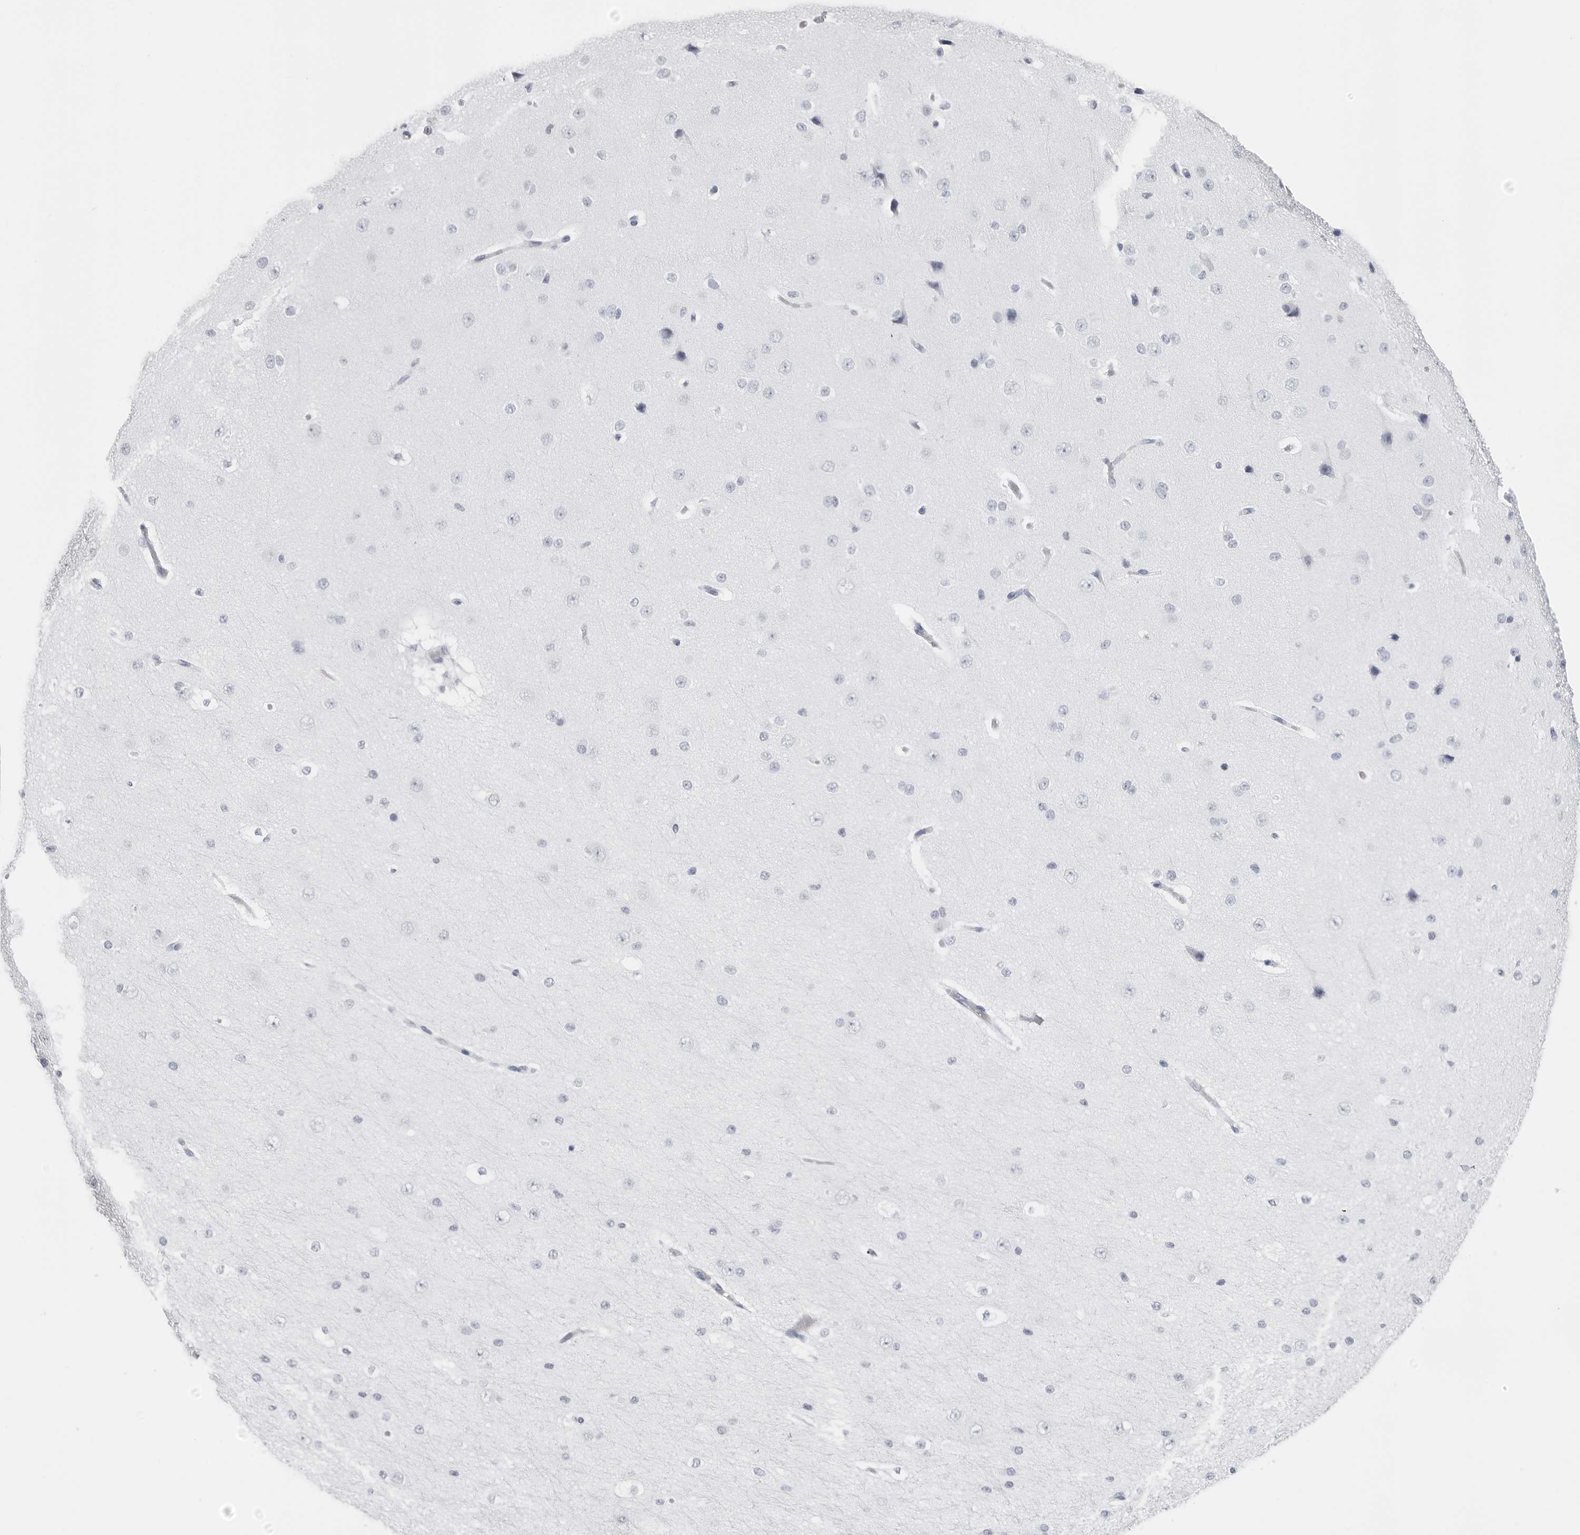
{"staining": {"intensity": "negative", "quantity": "none", "location": "none"}, "tissue": "cerebral cortex", "cell_type": "Endothelial cells", "image_type": "normal", "snomed": [{"axis": "morphology", "description": "Normal tissue, NOS"}, {"axis": "morphology", "description": "Developmental malformation"}, {"axis": "topography", "description": "Cerebral cortex"}], "caption": "Immunohistochemistry image of normal cerebral cortex: cerebral cortex stained with DAB (3,3'-diaminobenzidine) exhibits no significant protein staining in endothelial cells. (IHC, brightfield microscopy, high magnification).", "gene": "CST2", "patient": {"sex": "female", "age": 30}}